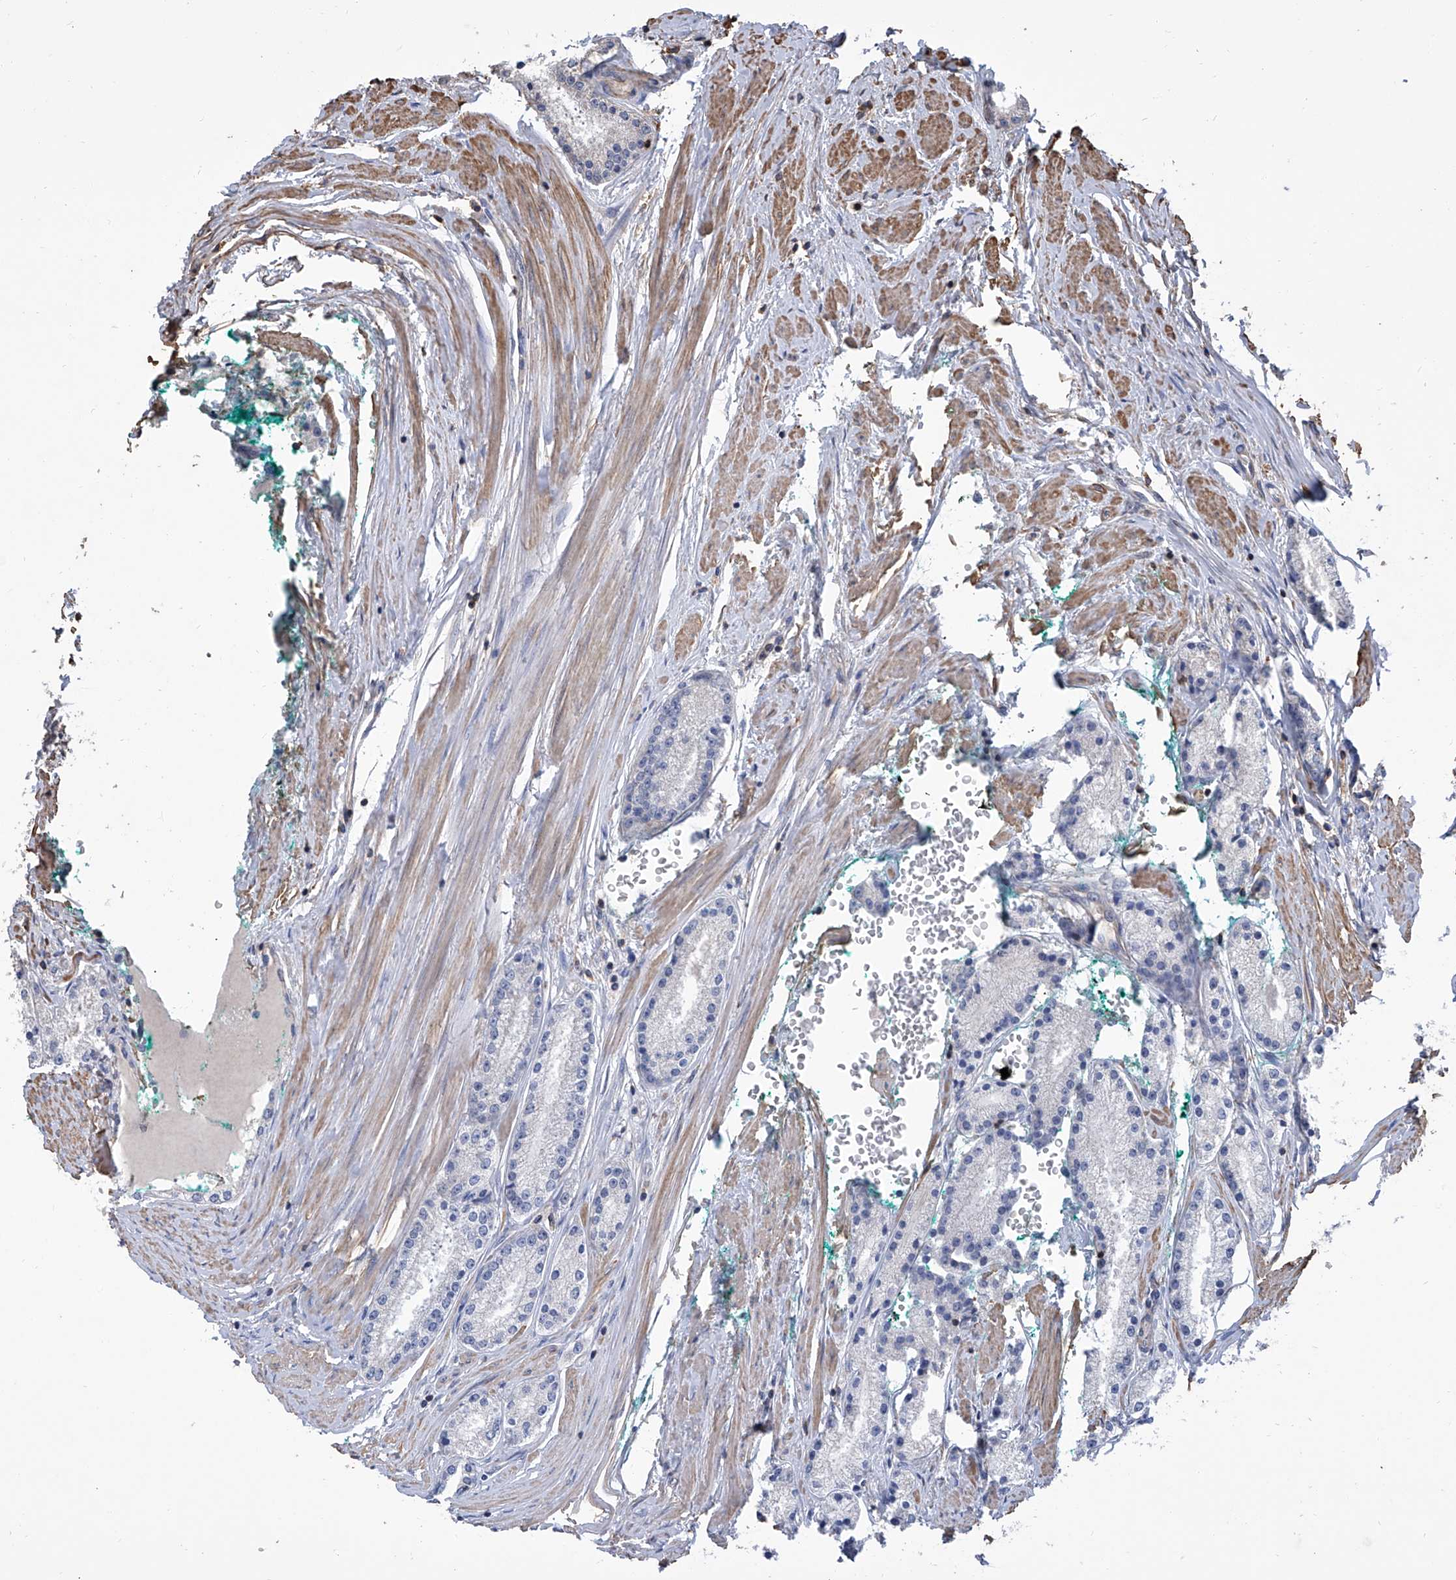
{"staining": {"intensity": "negative", "quantity": "none", "location": "none"}, "tissue": "prostate cancer", "cell_type": "Tumor cells", "image_type": "cancer", "snomed": [{"axis": "morphology", "description": "Adenocarcinoma, Low grade"}, {"axis": "topography", "description": "Prostate"}], "caption": "This photomicrograph is of prostate cancer (adenocarcinoma (low-grade)) stained with IHC to label a protein in brown with the nuclei are counter-stained blue. There is no expression in tumor cells. The staining is performed using DAB (3,3'-diaminobenzidine) brown chromogen with nuclei counter-stained in using hematoxylin.", "gene": "GPT", "patient": {"sex": "male", "age": 63}}